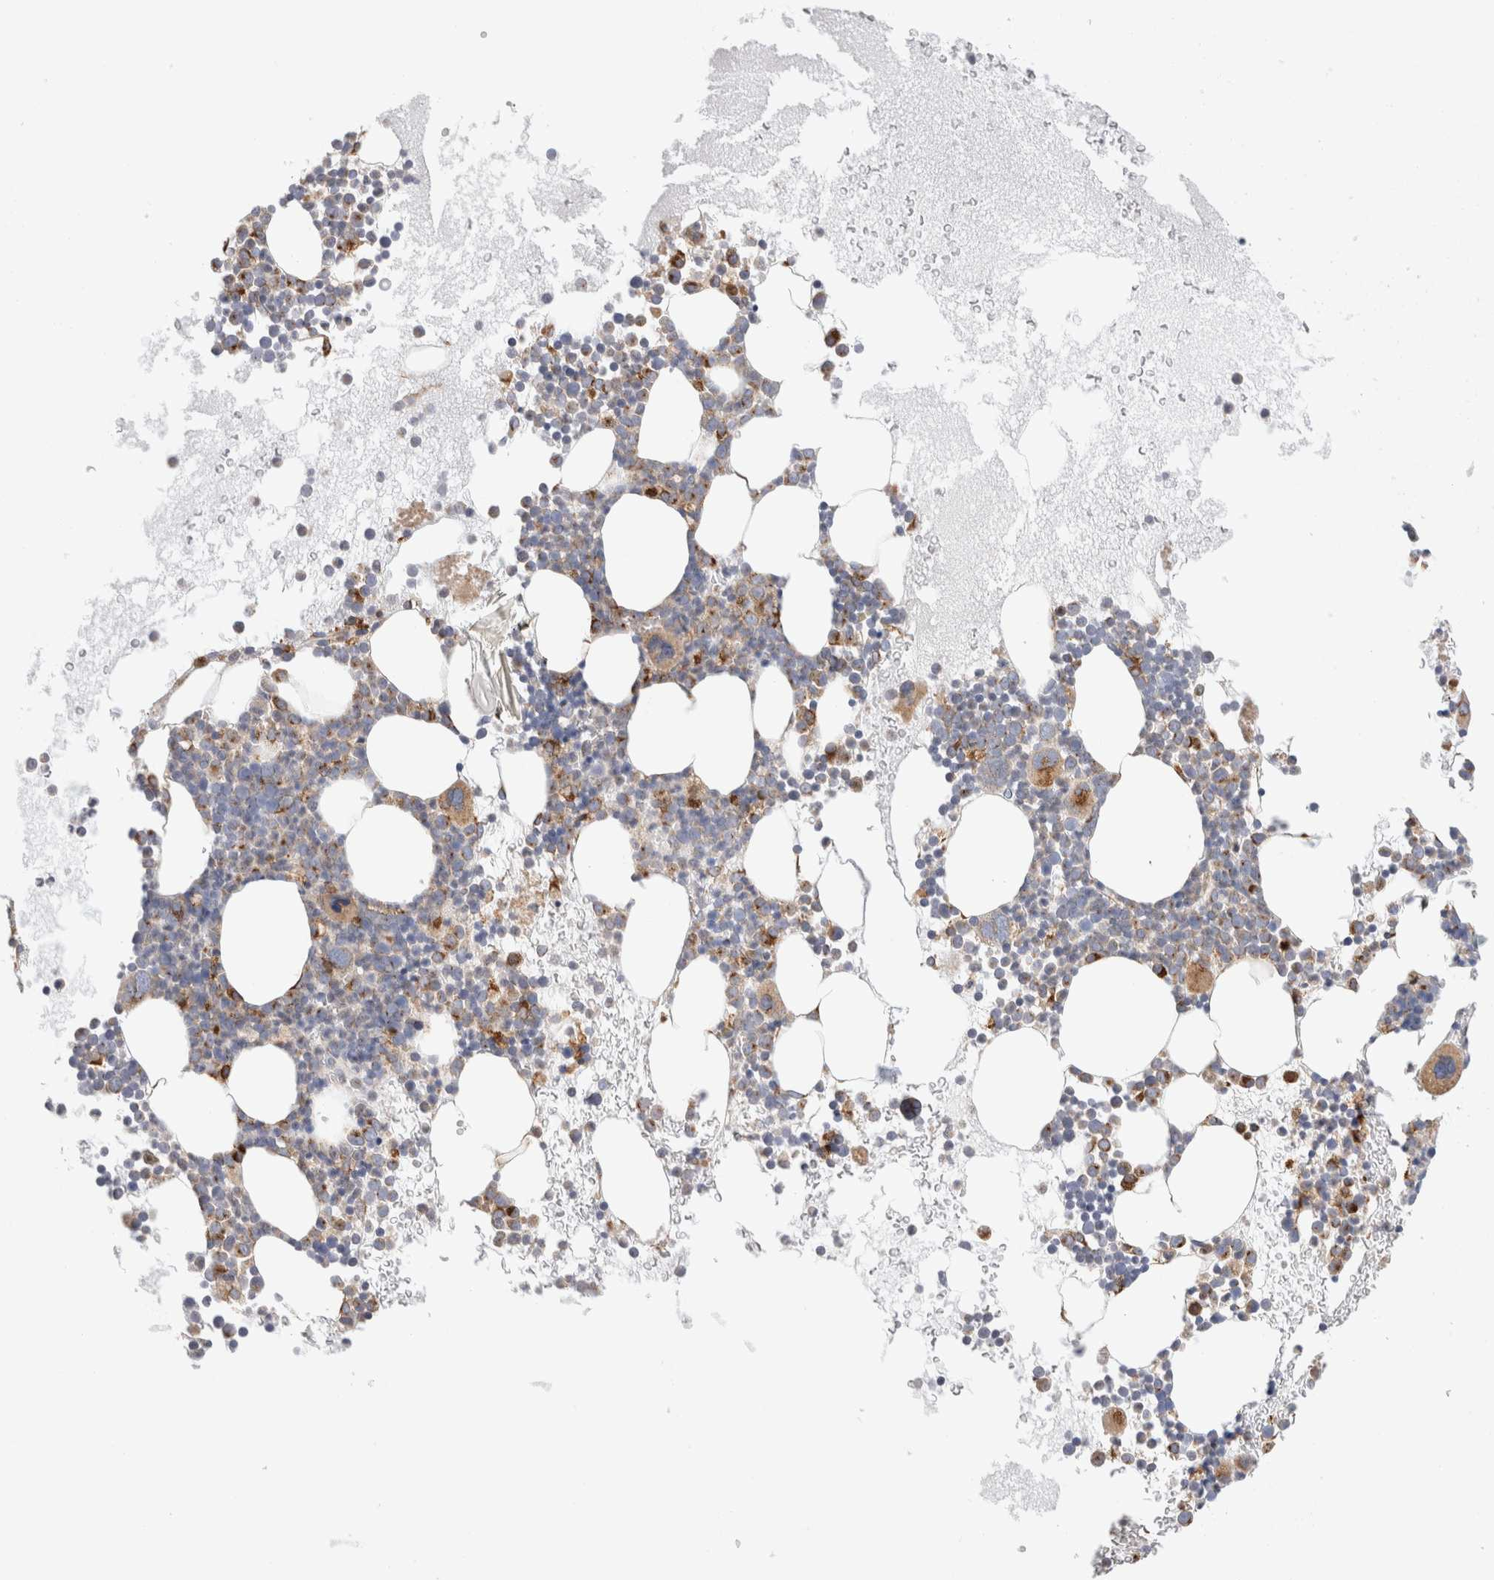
{"staining": {"intensity": "moderate", "quantity": "<25%", "location": "cytoplasmic/membranous"}, "tissue": "bone marrow", "cell_type": "Hematopoietic cells", "image_type": "normal", "snomed": [{"axis": "morphology", "description": "Normal tissue, NOS"}, {"axis": "morphology", "description": "Inflammation, NOS"}, {"axis": "topography", "description": "Bone marrow"}], "caption": "The micrograph shows staining of unremarkable bone marrow, revealing moderate cytoplasmic/membranous protein positivity (brown color) within hematopoietic cells.", "gene": "MCFD2", "patient": {"sex": "female", "age": 45}}